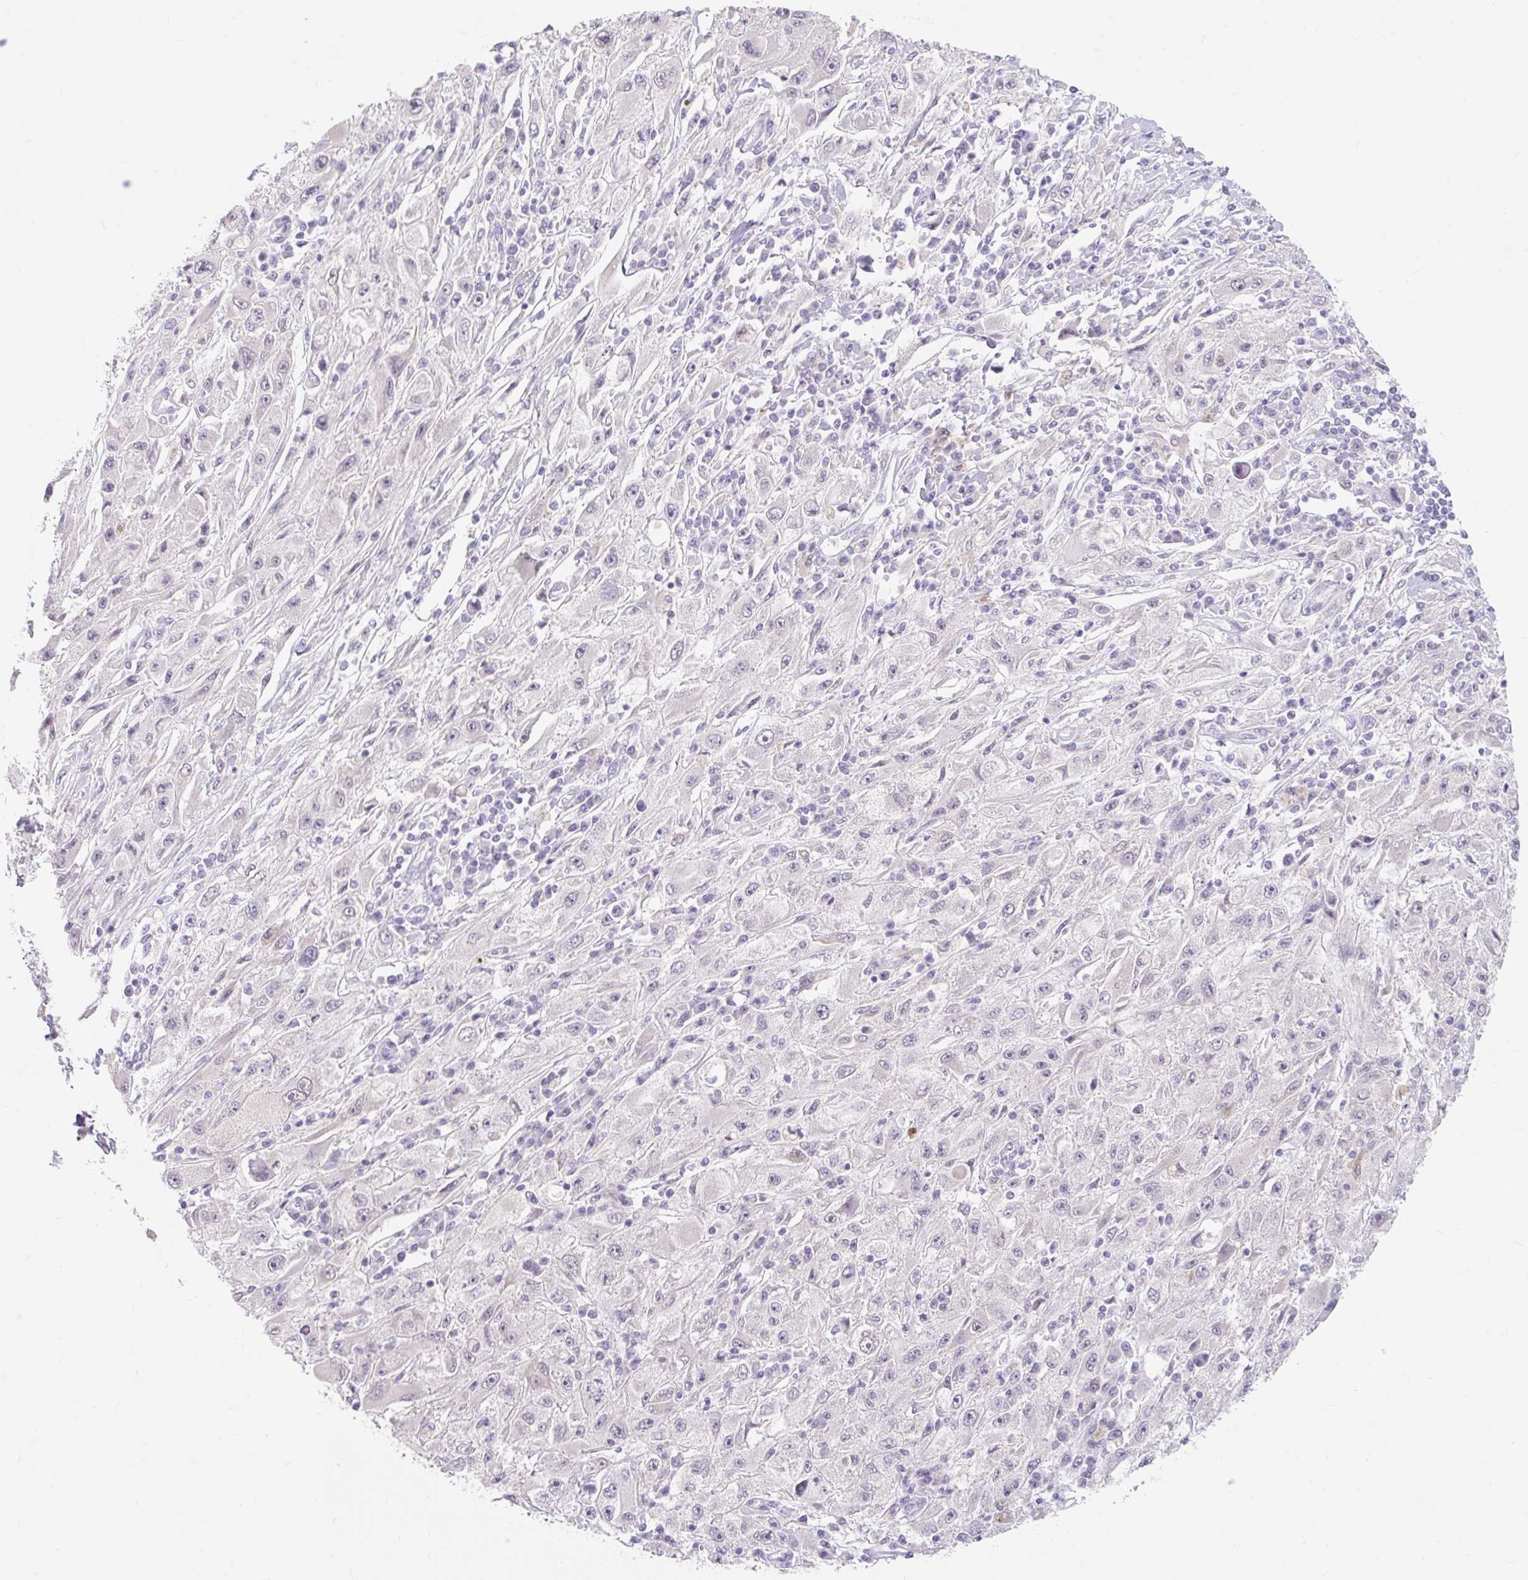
{"staining": {"intensity": "negative", "quantity": "none", "location": "none"}, "tissue": "melanoma", "cell_type": "Tumor cells", "image_type": "cancer", "snomed": [{"axis": "morphology", "description": "Malignant melanoma, Metastatic site"}, {"axis": "topography", "description": "Skin"}], "caption": "This is an IHC histopathology image of melanoma. There is no positivity in tumor cells.", "gene": "ITPK1", "patient": {"sex": "male", "age": 53}}